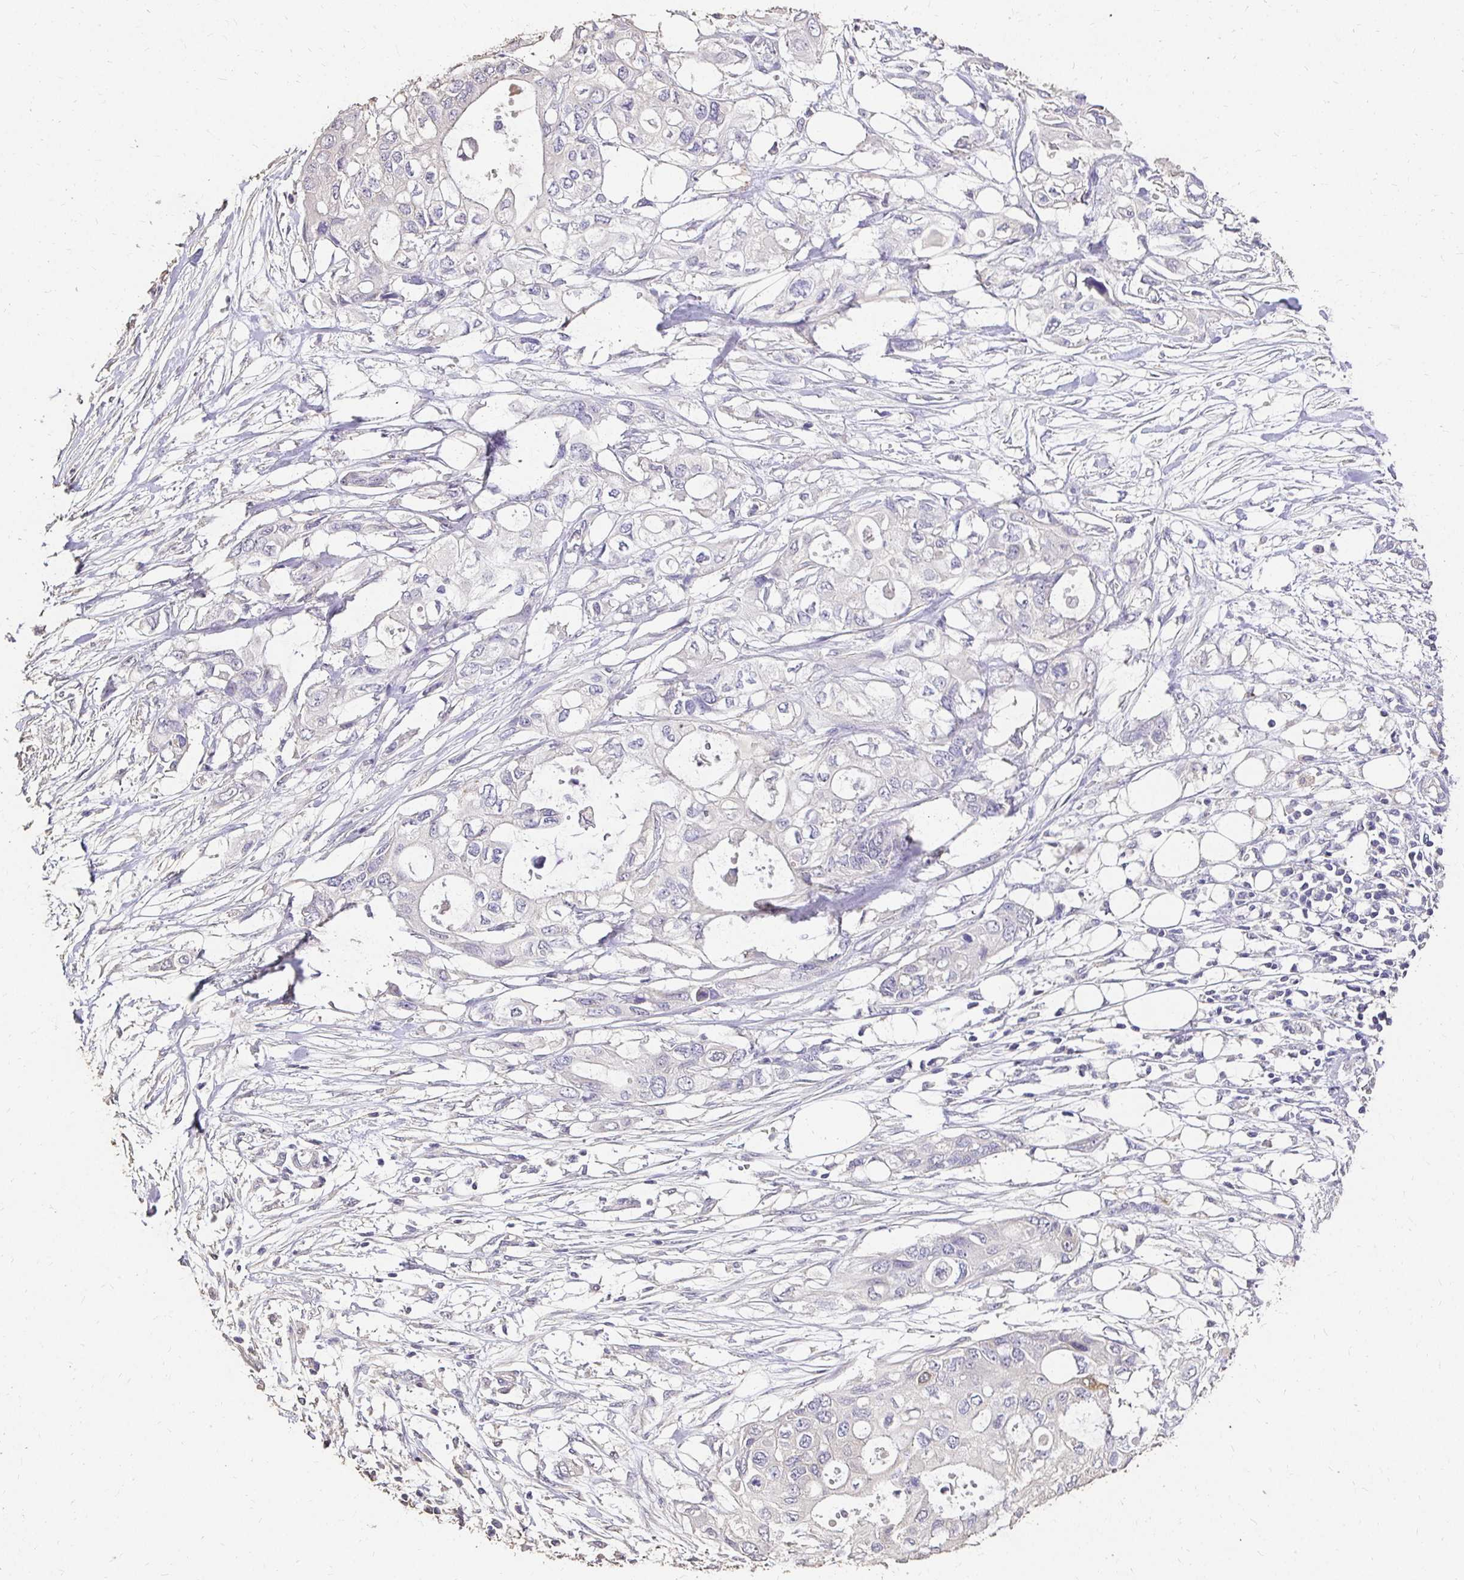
{"staining": {"intensity": "negative", "quantity": "none", "location": "none"}, "tissue": "pancreatic cancer", "cell_type": "Tumor cells", "image_type": "cancer", "snomed": [{"axis": "morphology", "description": "Adenocarcinoma, NOS"}, {"axis": "topography", "description": "Pancreas"}], "caption": "Adenocarcinoma (pancreatic) stained for a protein using IHC reveals no staining tumor cells.", "gene": "UGT1A6", "patient": {"sex": "female", "age": 63}}